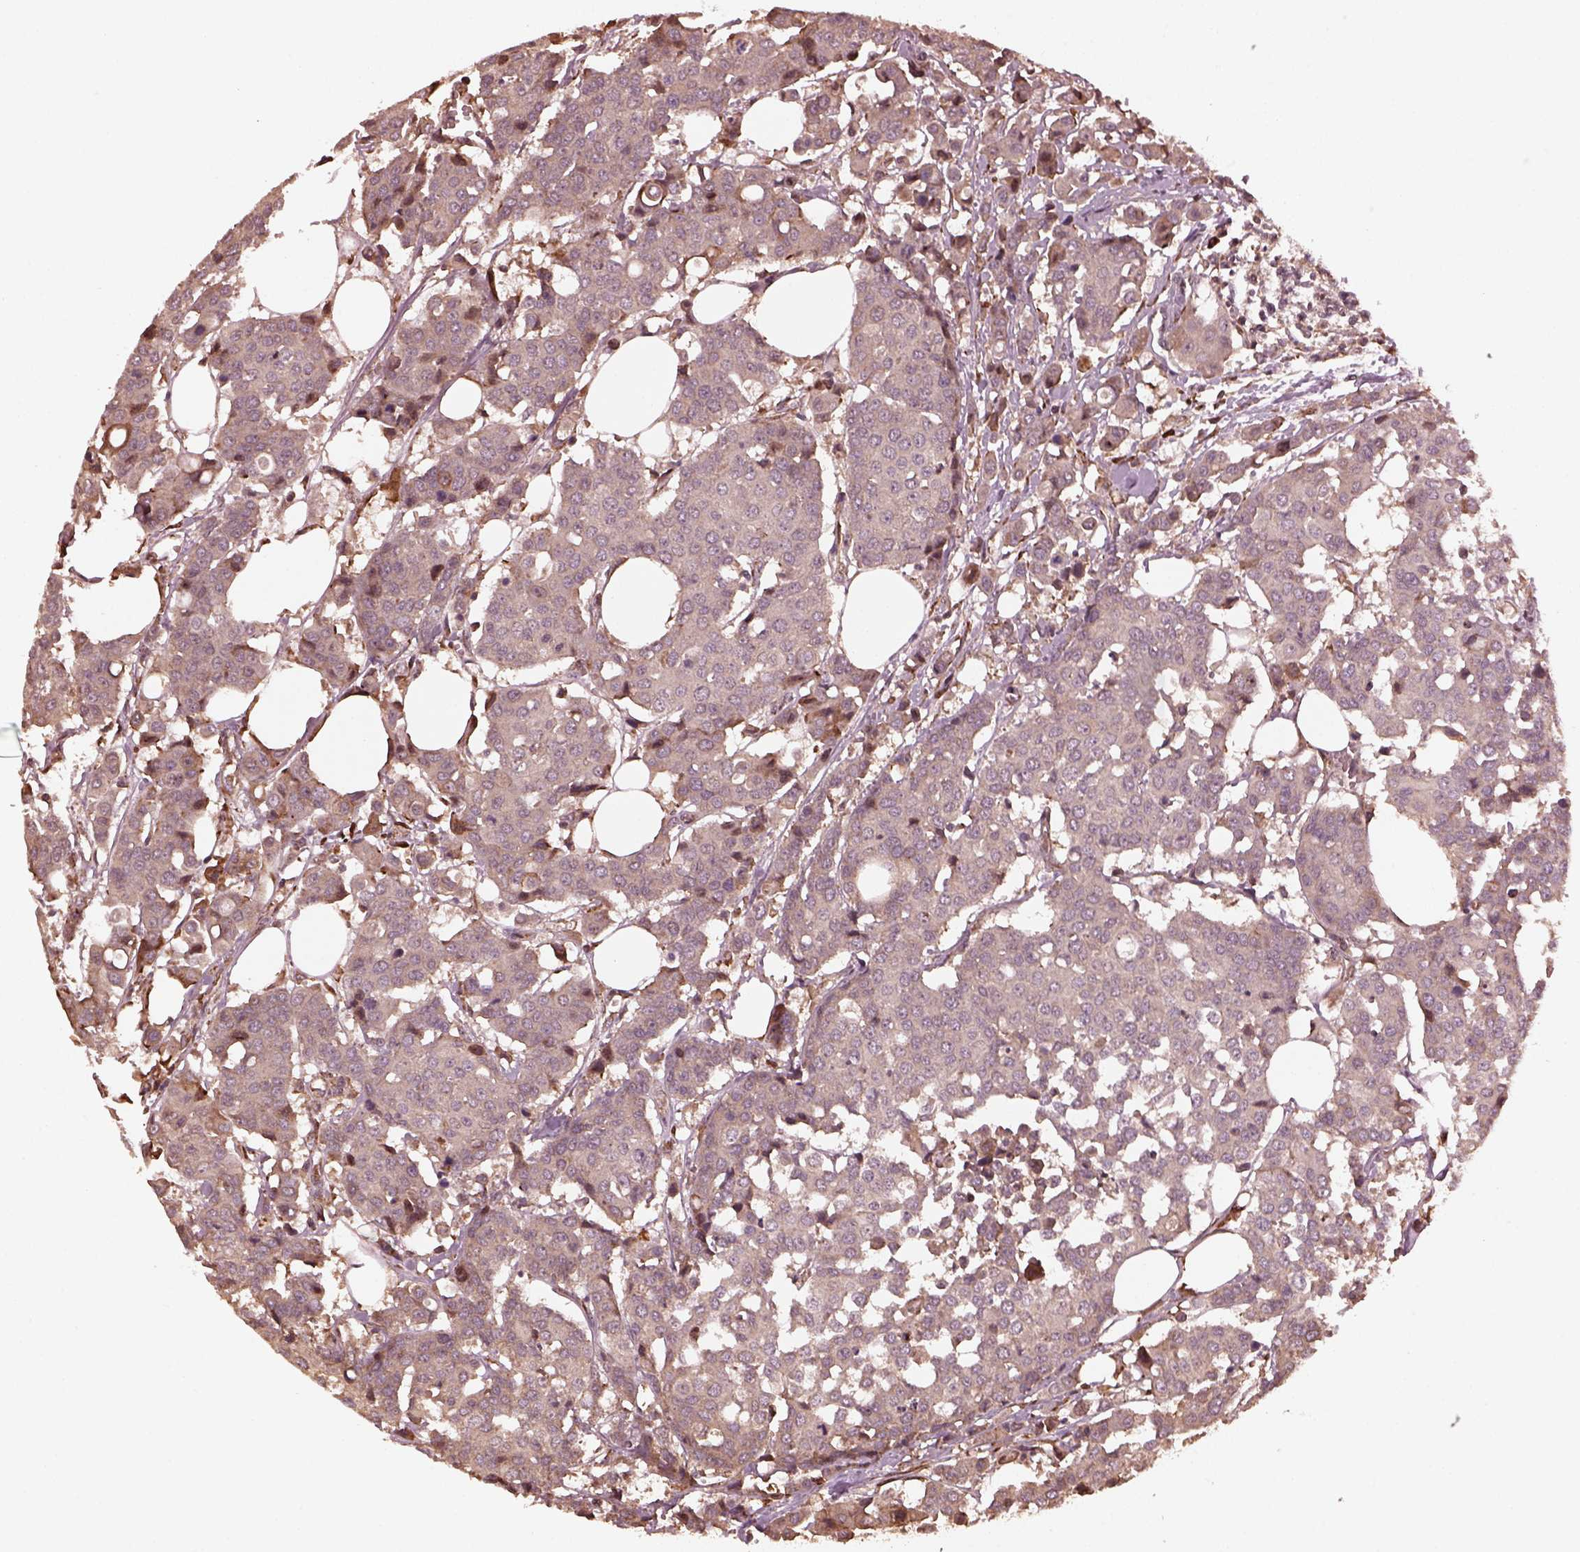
{"staining": {"intensity": "weak", "quantity": "<25%", "location": "cytoplasmic/membranous"}, "tissue": "carcinoid", "cell_type": "Tumor cells", "image_type": "cancer", "snomed": [{"axis": "morphology", "description": "Carcinoid, malignant, NOS"}, {"axis": "topography", "description": "Colon"}], "caption": "Tumor cells are negative for brown protein staining in carcinoid. The staining was performed using DAB (3,3'-diaminobenzidine) to visualize the protein expression in brown, while the nuclei were stained in blue with hematoxylin (Magnification: 20x).", "gene": "ZNF292", "patient": {"sex": "male", "age": 81}}